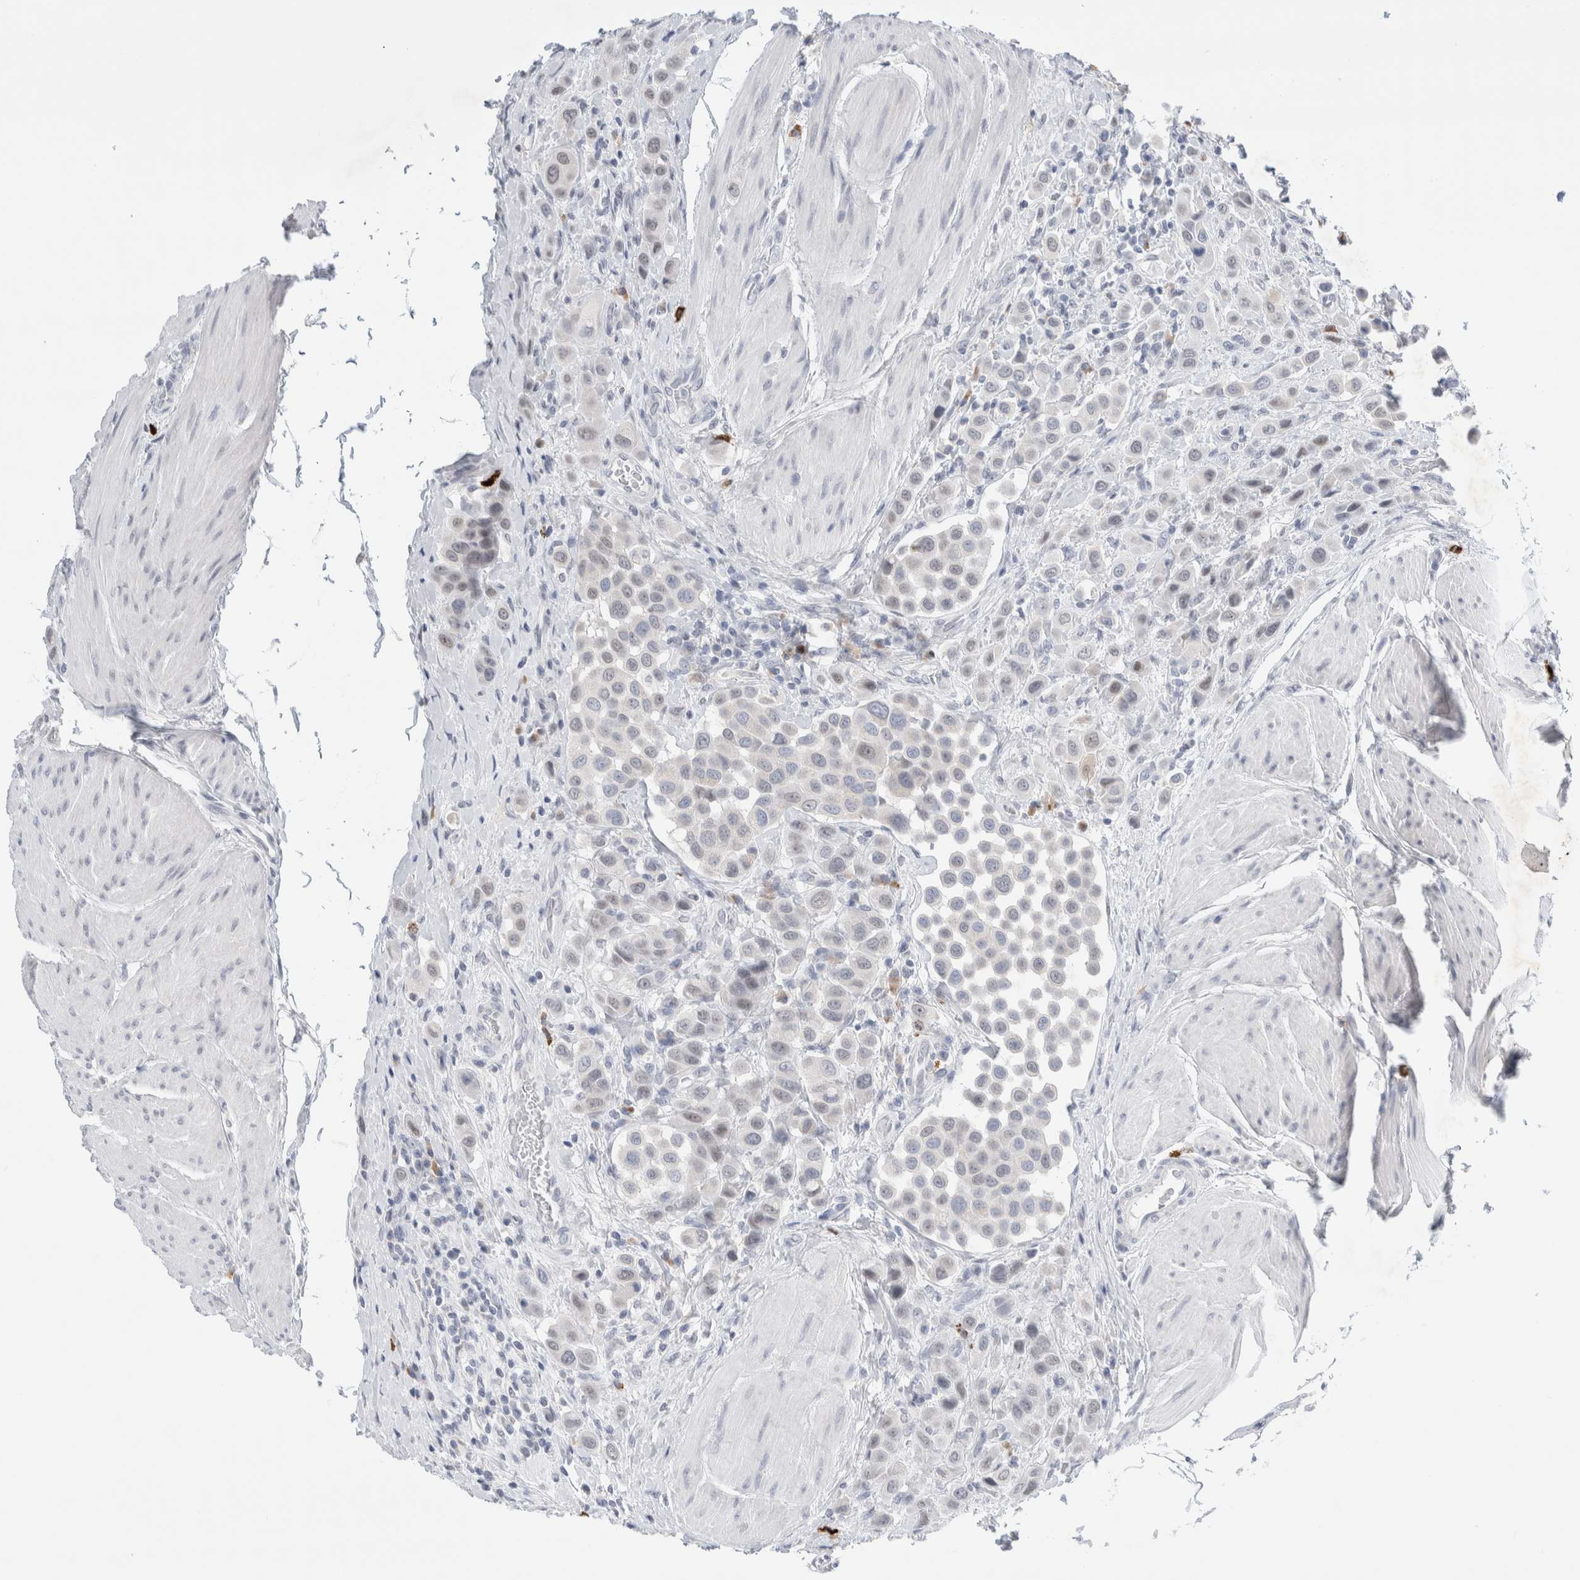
{"staining": {"intensity": "negative", "quantity": "none", "location": "none"}, "tissue": "urothelial cancer", "cell_type": "Tumor cells", "image_type": "cancer", "snomed": [{"axis": "morphology", "description": "Urothelial carcinoma, High grade"}, {"axis": "topography", "description": "Urinary bladder"}], "caption": "Immunohistochemistry image of neoplastic tissue: human urothelial cancer stained with DAB (3,3'-diaminobenzidine) displays no significant protein expression in tumor cells.", "gene": "SLC22A12", "patient": {"sex": "male", "age": 50}}